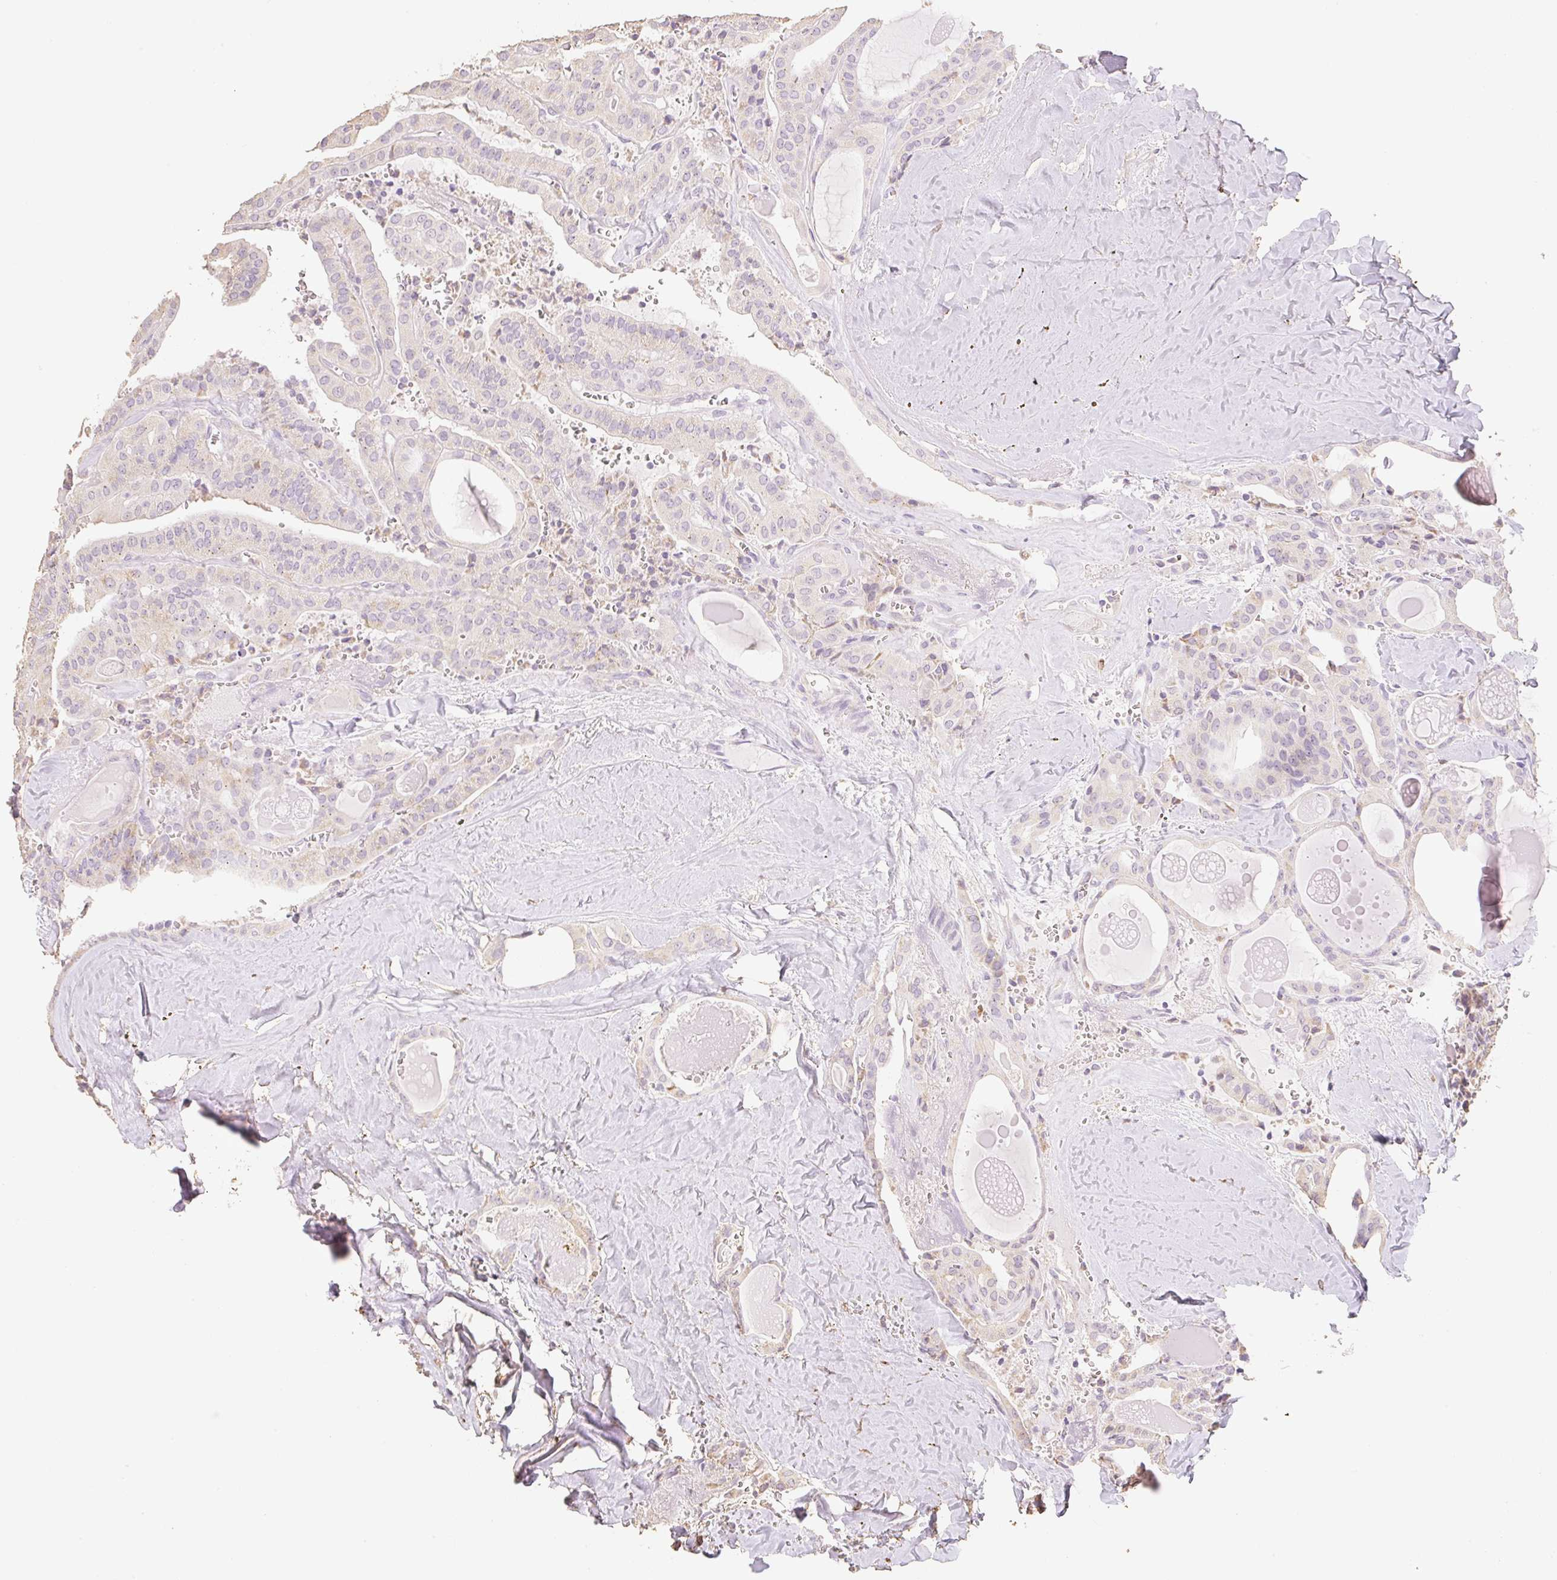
{"staining": {"intensity": "weak", "quantity": "<25%", "location": "cytoplasmic/membranous"}, "tissue": "thyroid cancer", "cell_type": "Tumor cells", "image_type": "cancer", "snomed": [{"axis": "morphology", "description": "Papillary adenocarcinoma, NOS"}, {"axis": "topography", "description": "Thyroid gland"}], "caption": "An image of papillary adenocarcinoma (thyroid) stained for a protein reveals no brown staining in tumor cells.", "gene": "MBOAT7", "patient": {"sex": "male", "age": 52}}